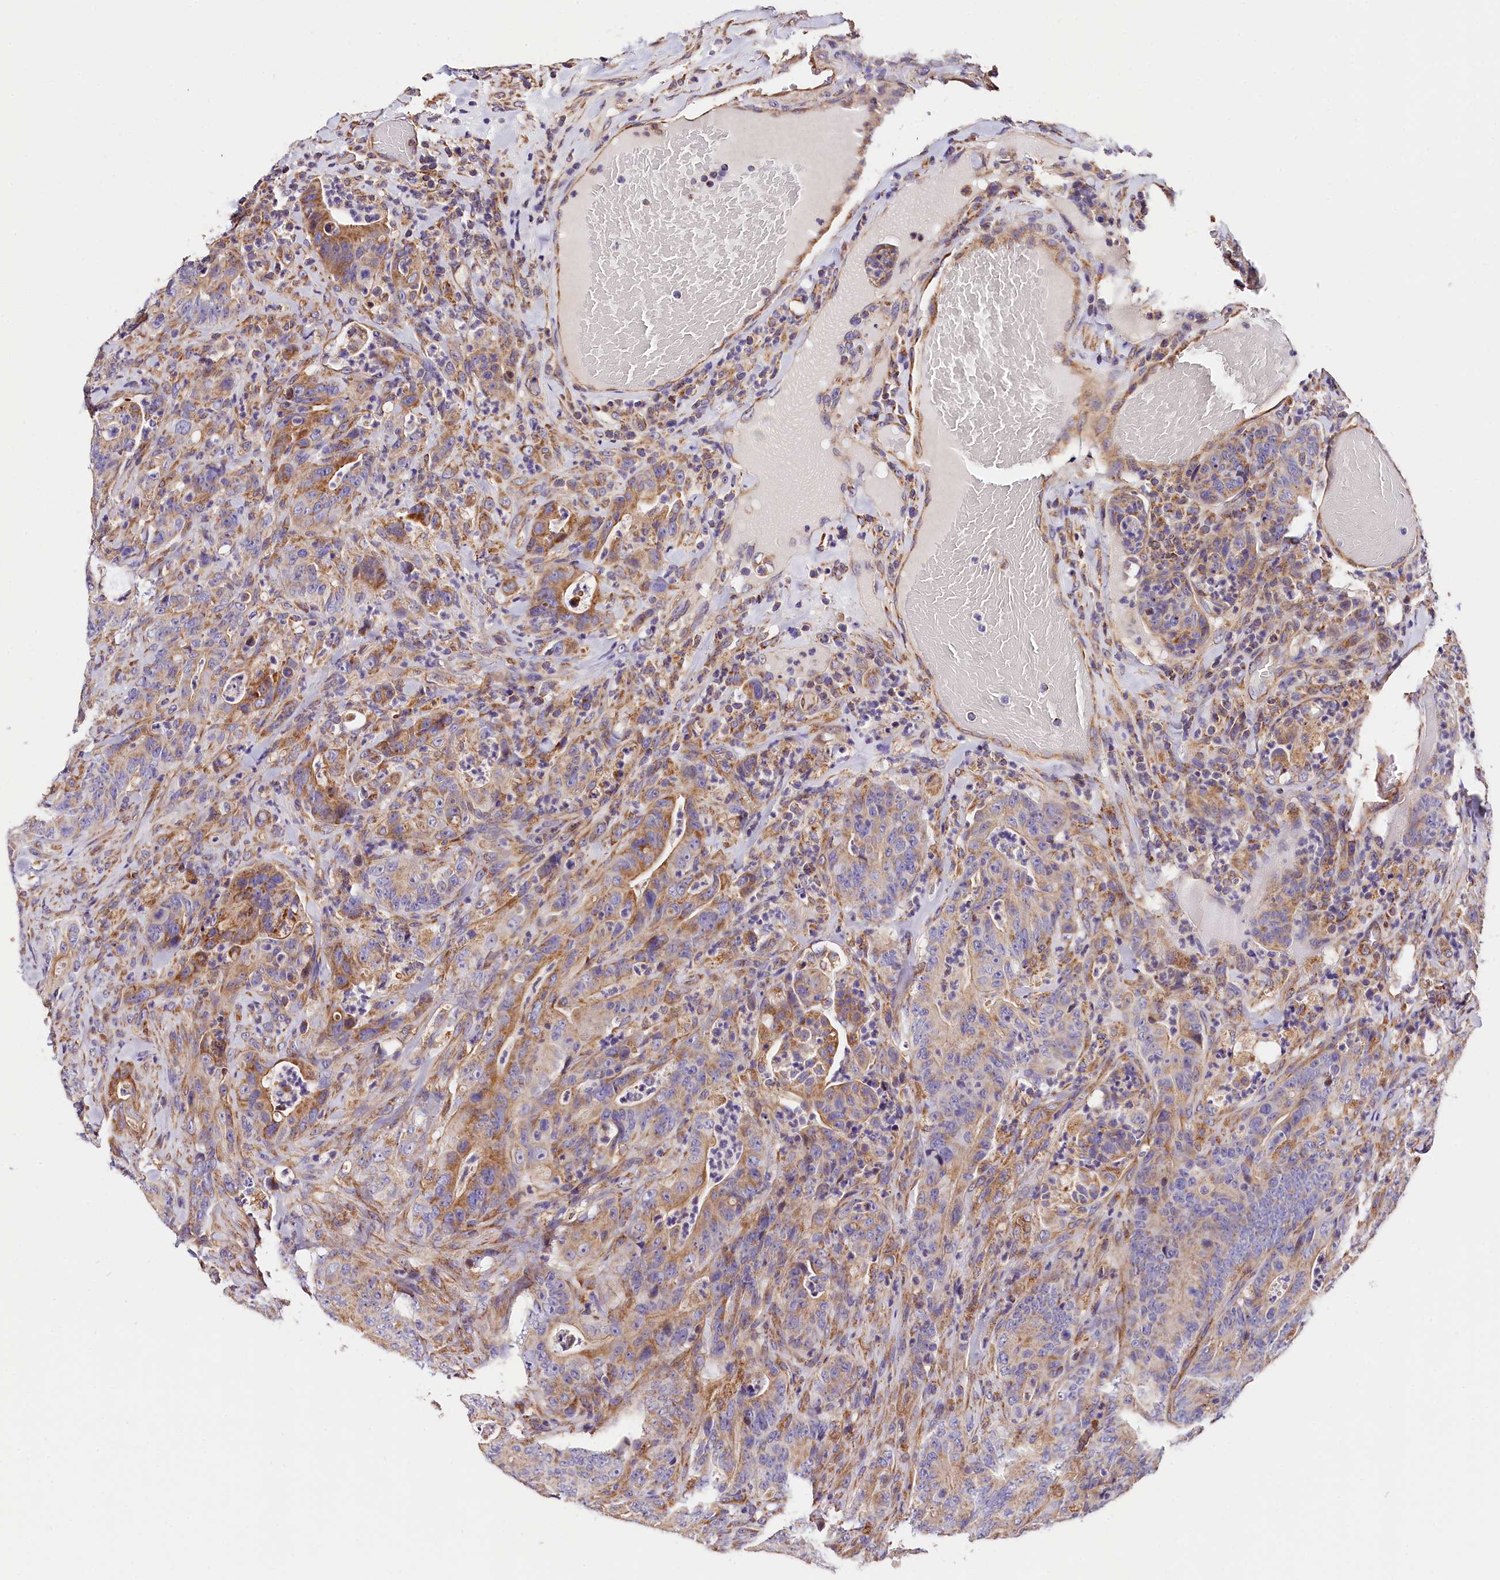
{"staining": {"intensity": "moderate", "quantity": "25%-75%", "location": "cytoplasmic/membranous"}, "tissue": "colorectal cancer", "cell_type": "Tumor cells", "image_type": "cancer", "snomed": [{"axis": "morphology", "description": "Normal tissue, NOS"}, {"axis": "topography", "description": "Colon"}], "caption": "Protein expression analysis of colorectal cancer shows moderate cytoplasmic/membranous staining in about 25%-75% of tumor cells. (Stains: DAB (3,3'-diaminobenzidine) in brown, nuclei in blue, Microscopy: brightfield microscopy at high magnification).", "gene": "ACAA2", "patient": {"sex": "female", "age": 82}}